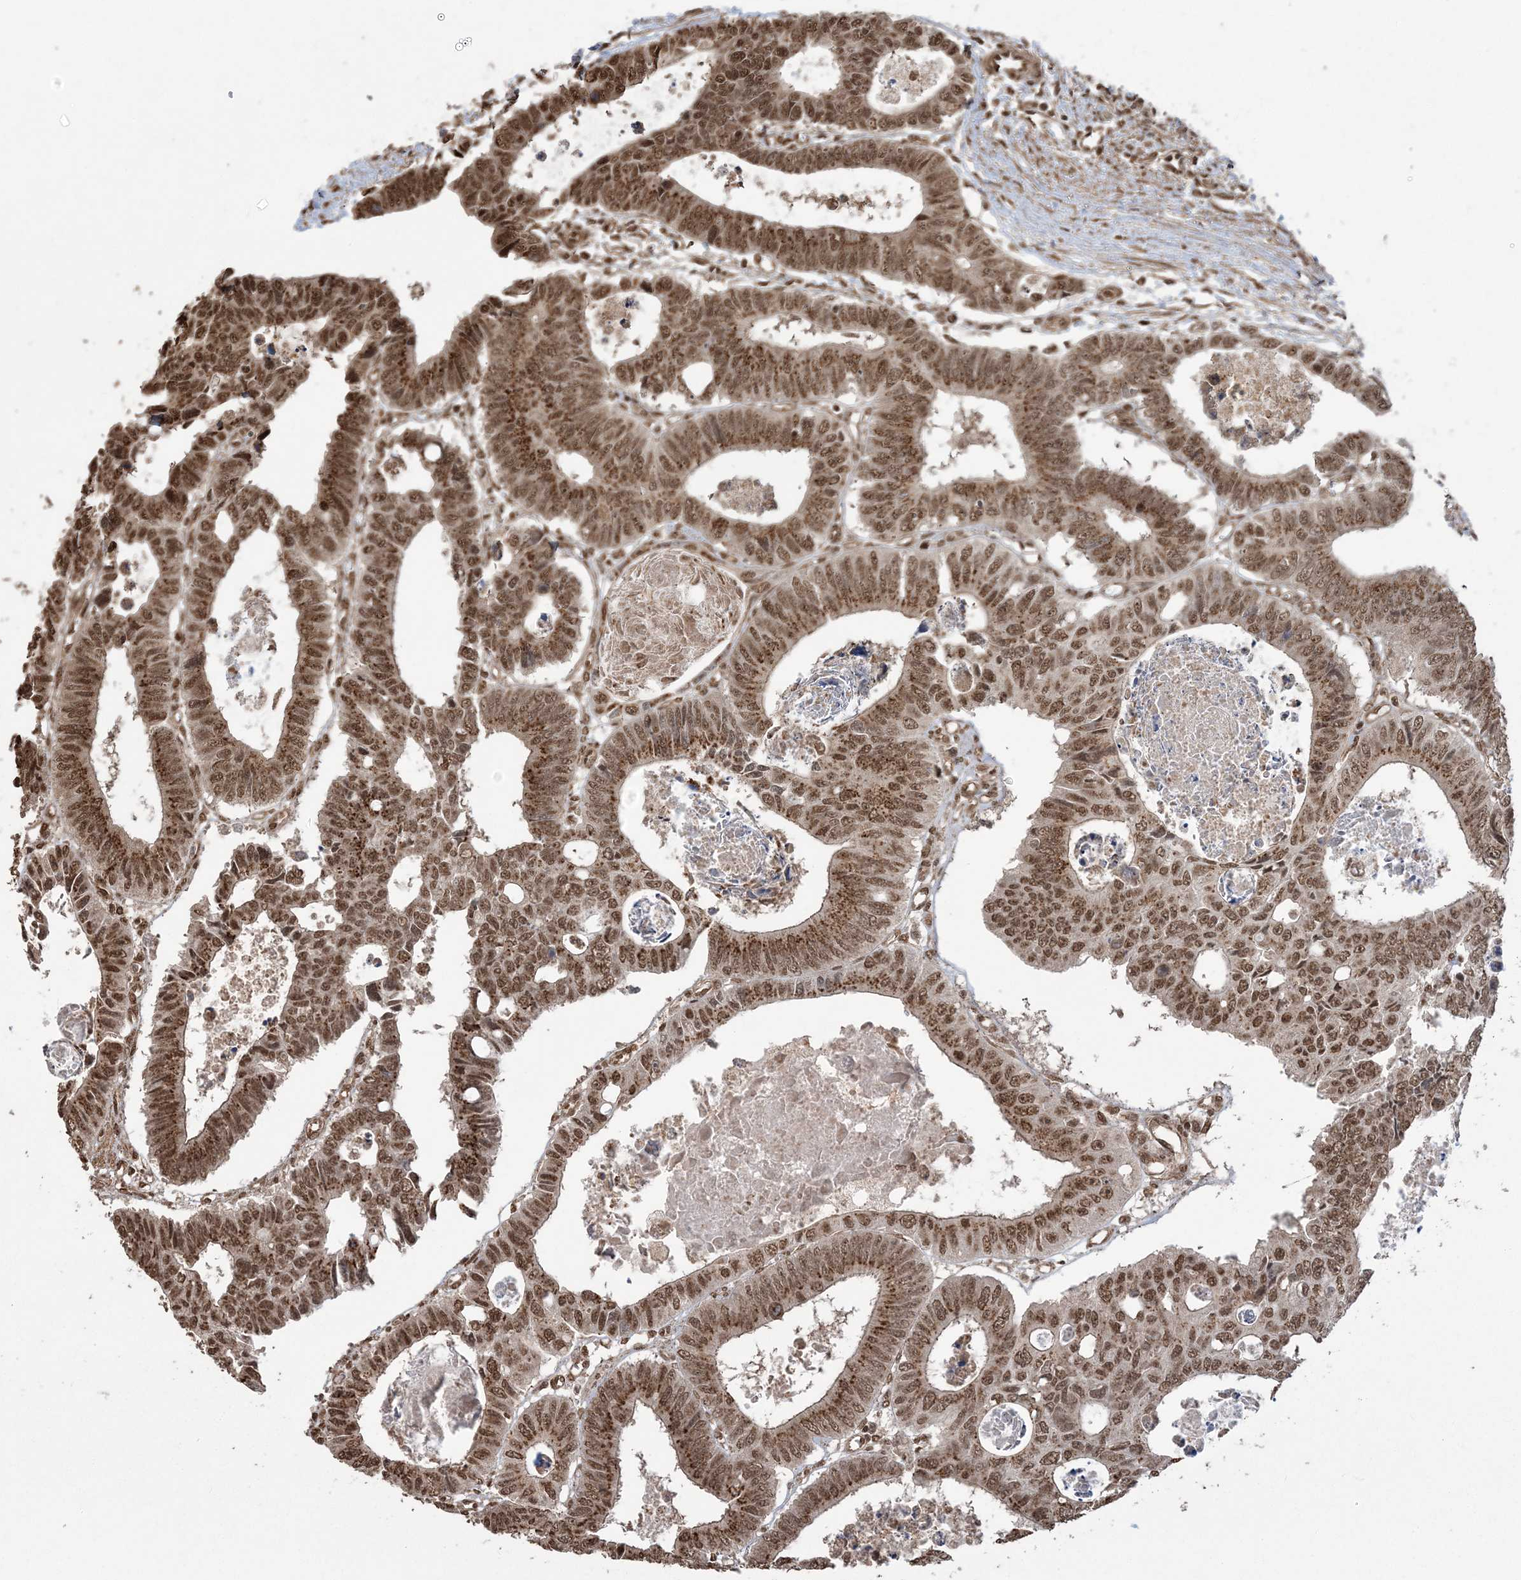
{"staining": {"intensity": "strong", "quantity": ">75%", "location": "nuclear"}, "tissue": "colorectal cancer", "cell_type": "Tumor cells", "image_type": "cancer", "snomed": [{"axis": "morphology", "description": "Adenocarcinoma, NOS"}, {"axis": "topography", "description": "Rectum"}], "caption": "Brown immunohistochemical staining in human colorectal cancer (adenocarcinoma) reveals strong nuclear positivity in about >75% of tumor cells.", "gene": "ZNF839", "patient": {"sex": "male", "age": 84}}